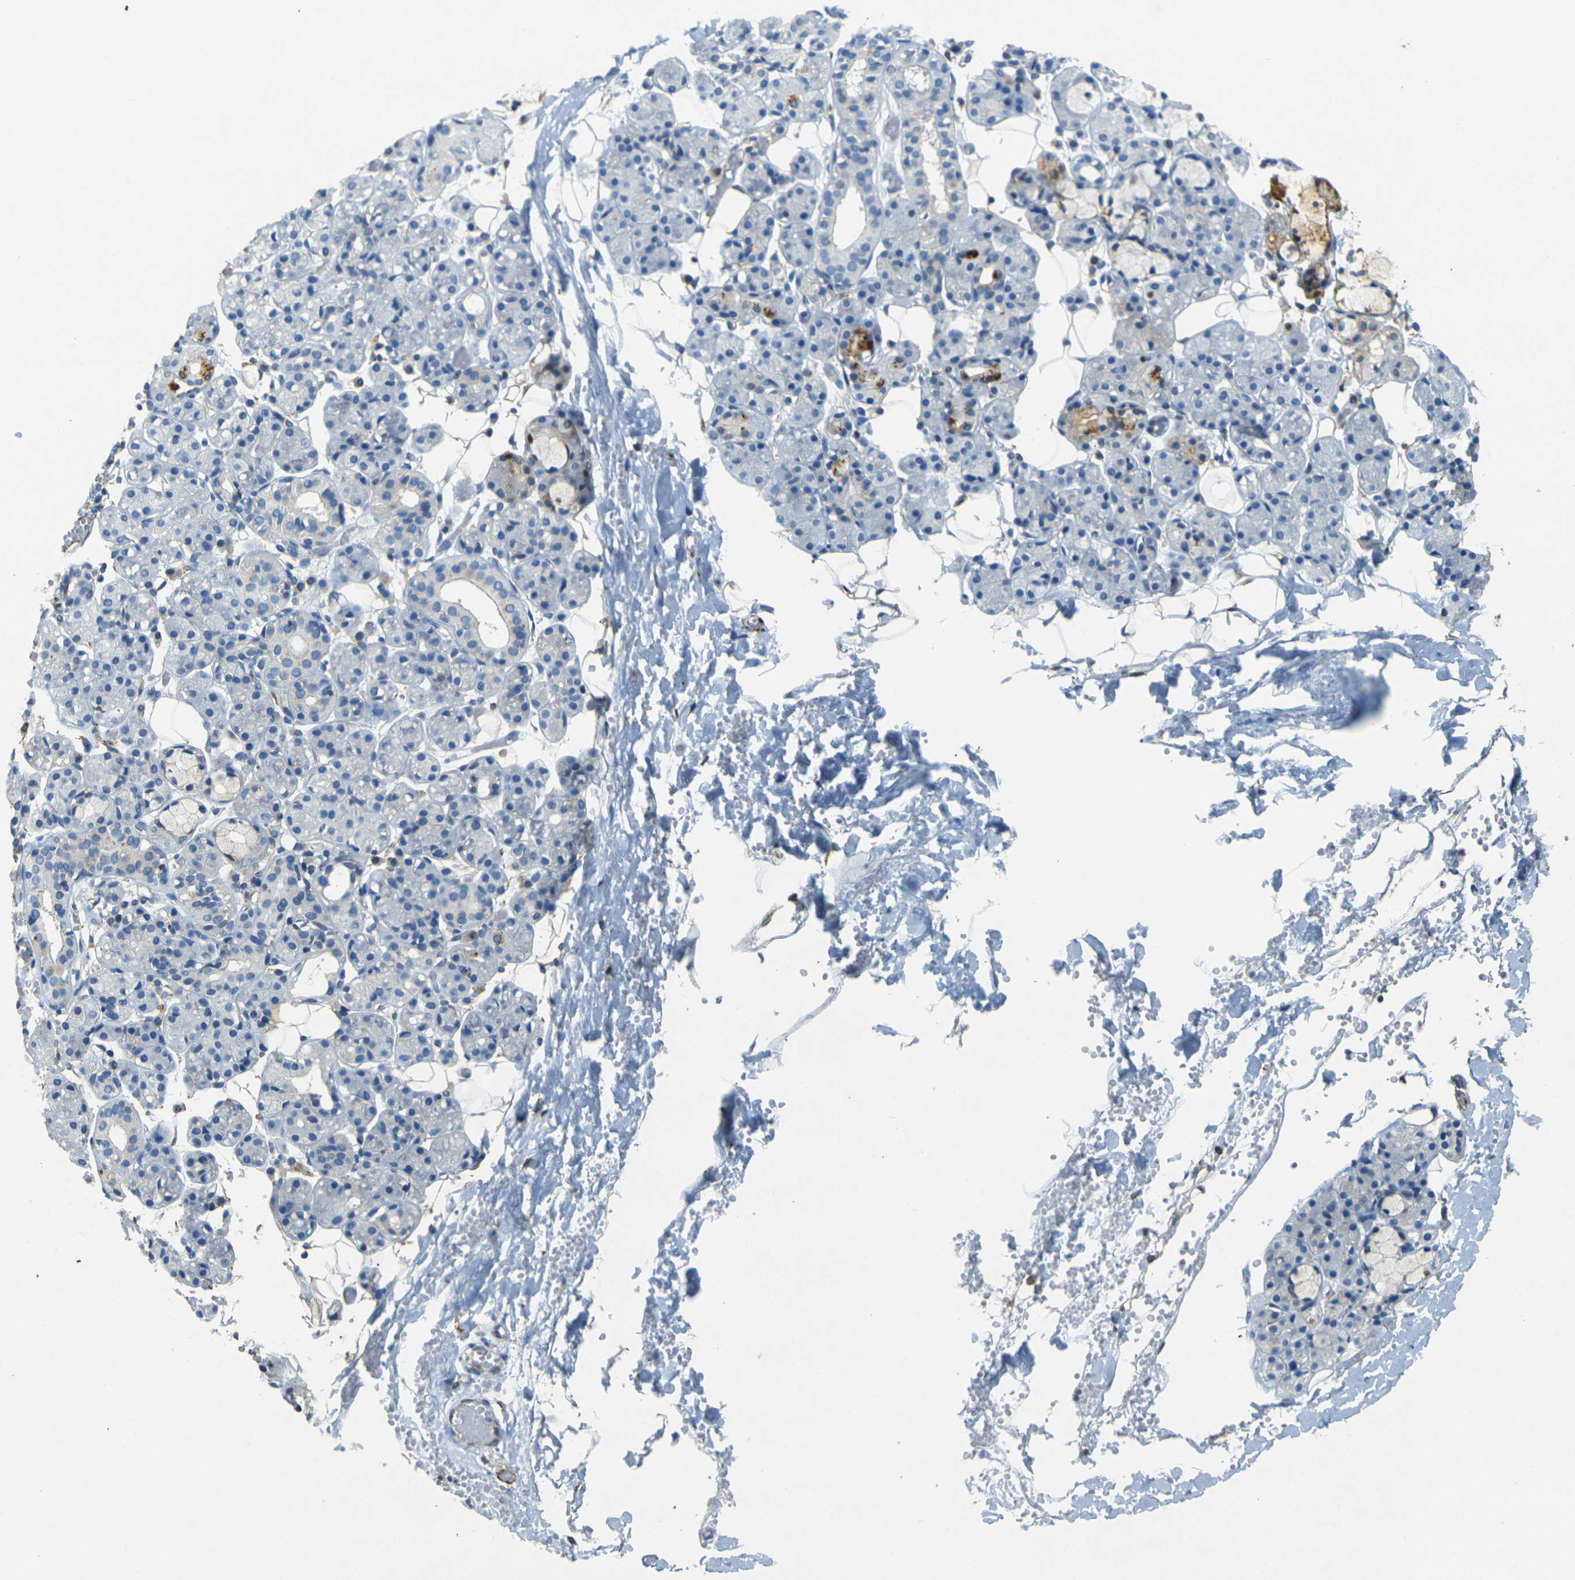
{"staining": {"intensity": "negative", "quantity": "none", "location": "none"}, "tissue": "salivary gland", "cell_type": "Glandular cells", "image_type": "normal", "snomed": [{"axis": "morphology", "description": "Normal tissue, NOS"}, {"axis": "topography", "description": "Salivary gland"}], "caption": "There is no significant positivity in glandular cells of salivary gland. (Immunohistochemistry, brightfield microscopy, high magnification).", "gene": "SORT1", "patient": {"sex": "male", "age": 63}}